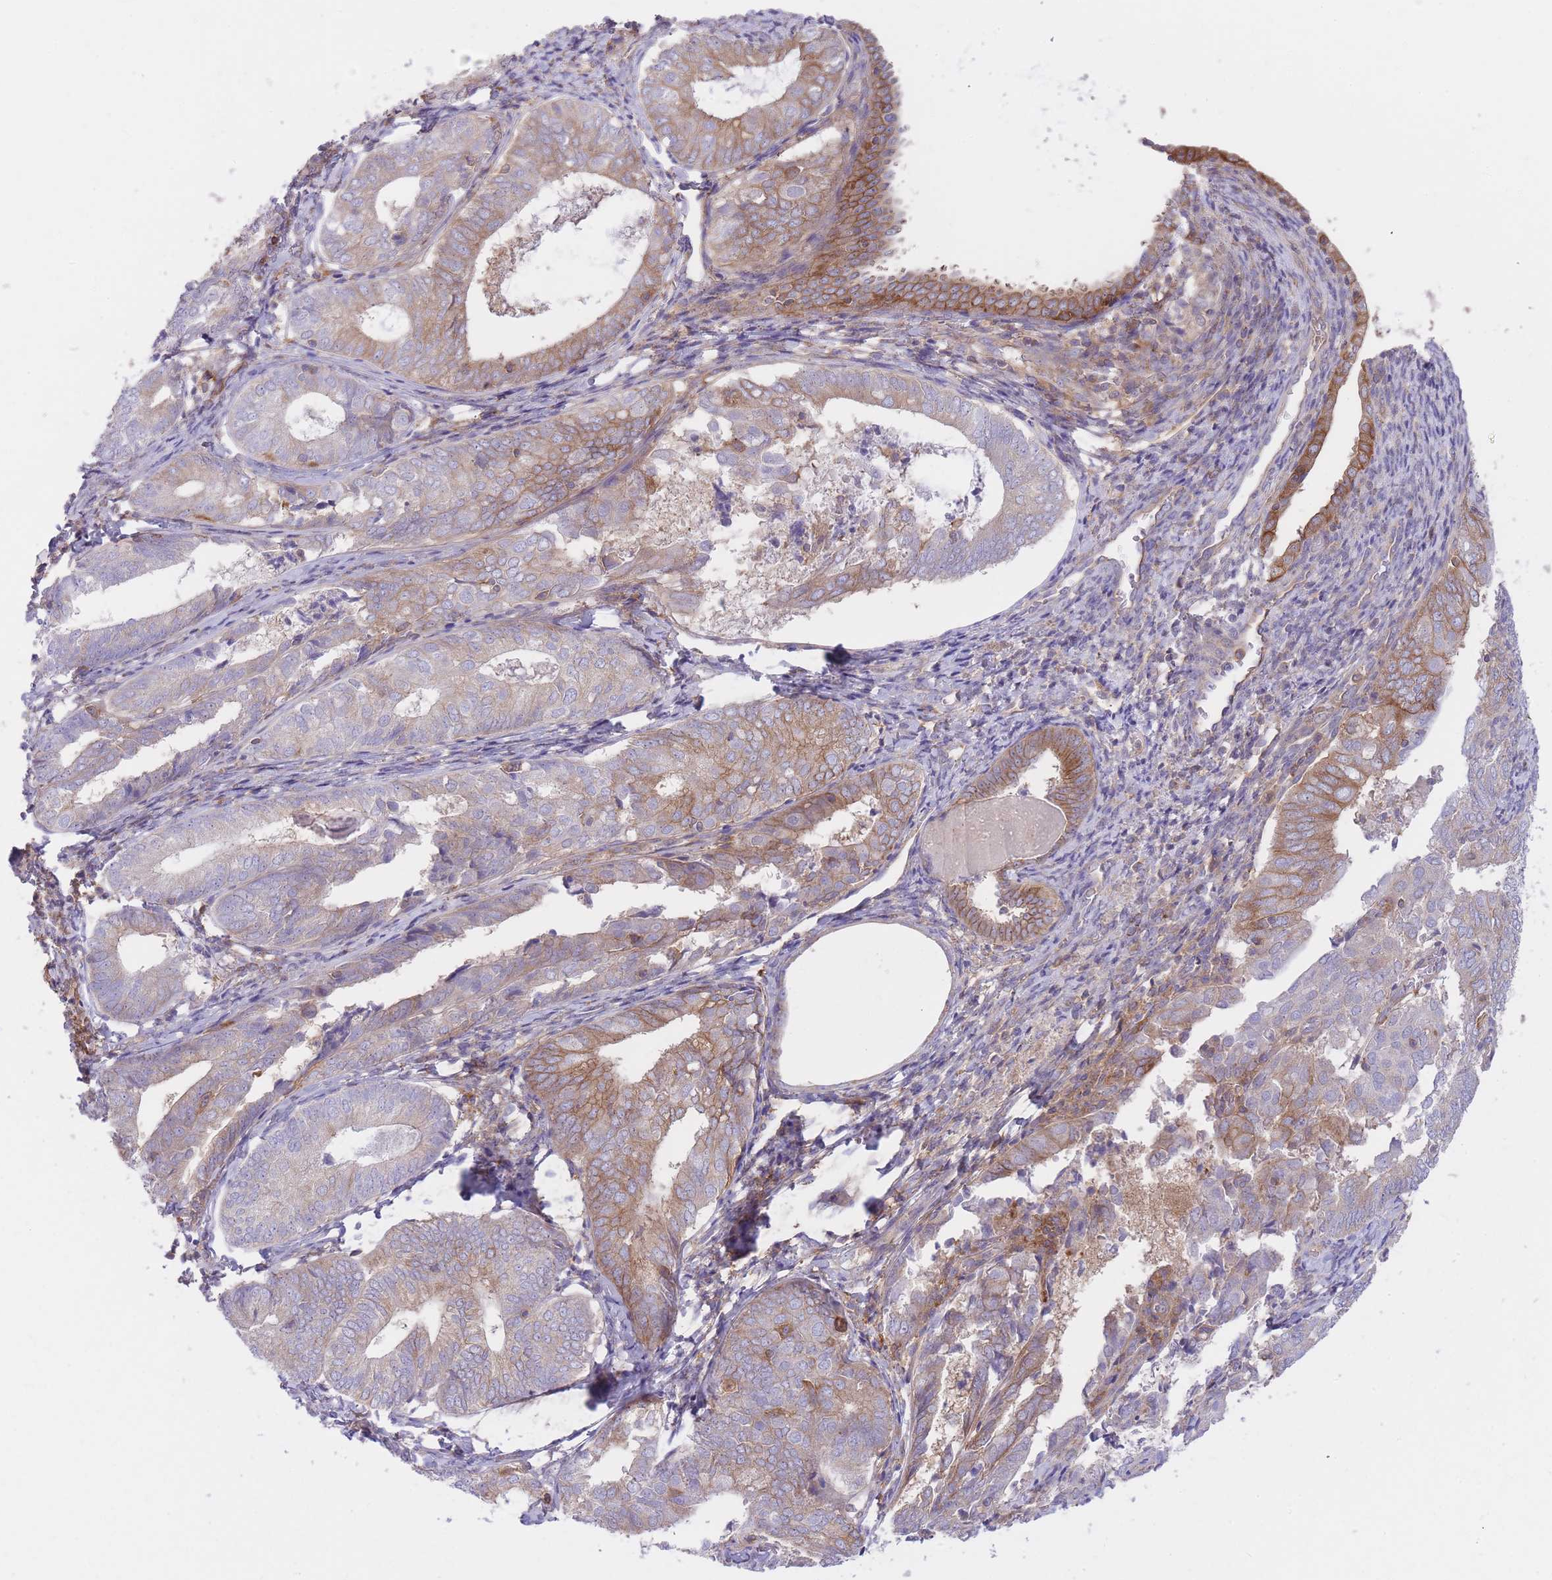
{"staining": {"intensity": "moderate", "quantity": "<25%", "location": "cytoplasmic/membranous"}, "tissue": "endometrial cancer", "cell_type": "Tumor cells", "image_type": "cancer", "snomed": [{"axis": "morphology", "description": "Adenocarcinoma, NOS"}, {"axis": "topography", "description": "Endometrium"}], "caption": "Tumor cells demonstrate low levels of moderate cytoplasmic/membranous staining in approximately <25% of cells in endometrial cancer (adenocarcinoma).", "gene": "PRKAR1A", "patient": {"sex": "female", "age": 87}}